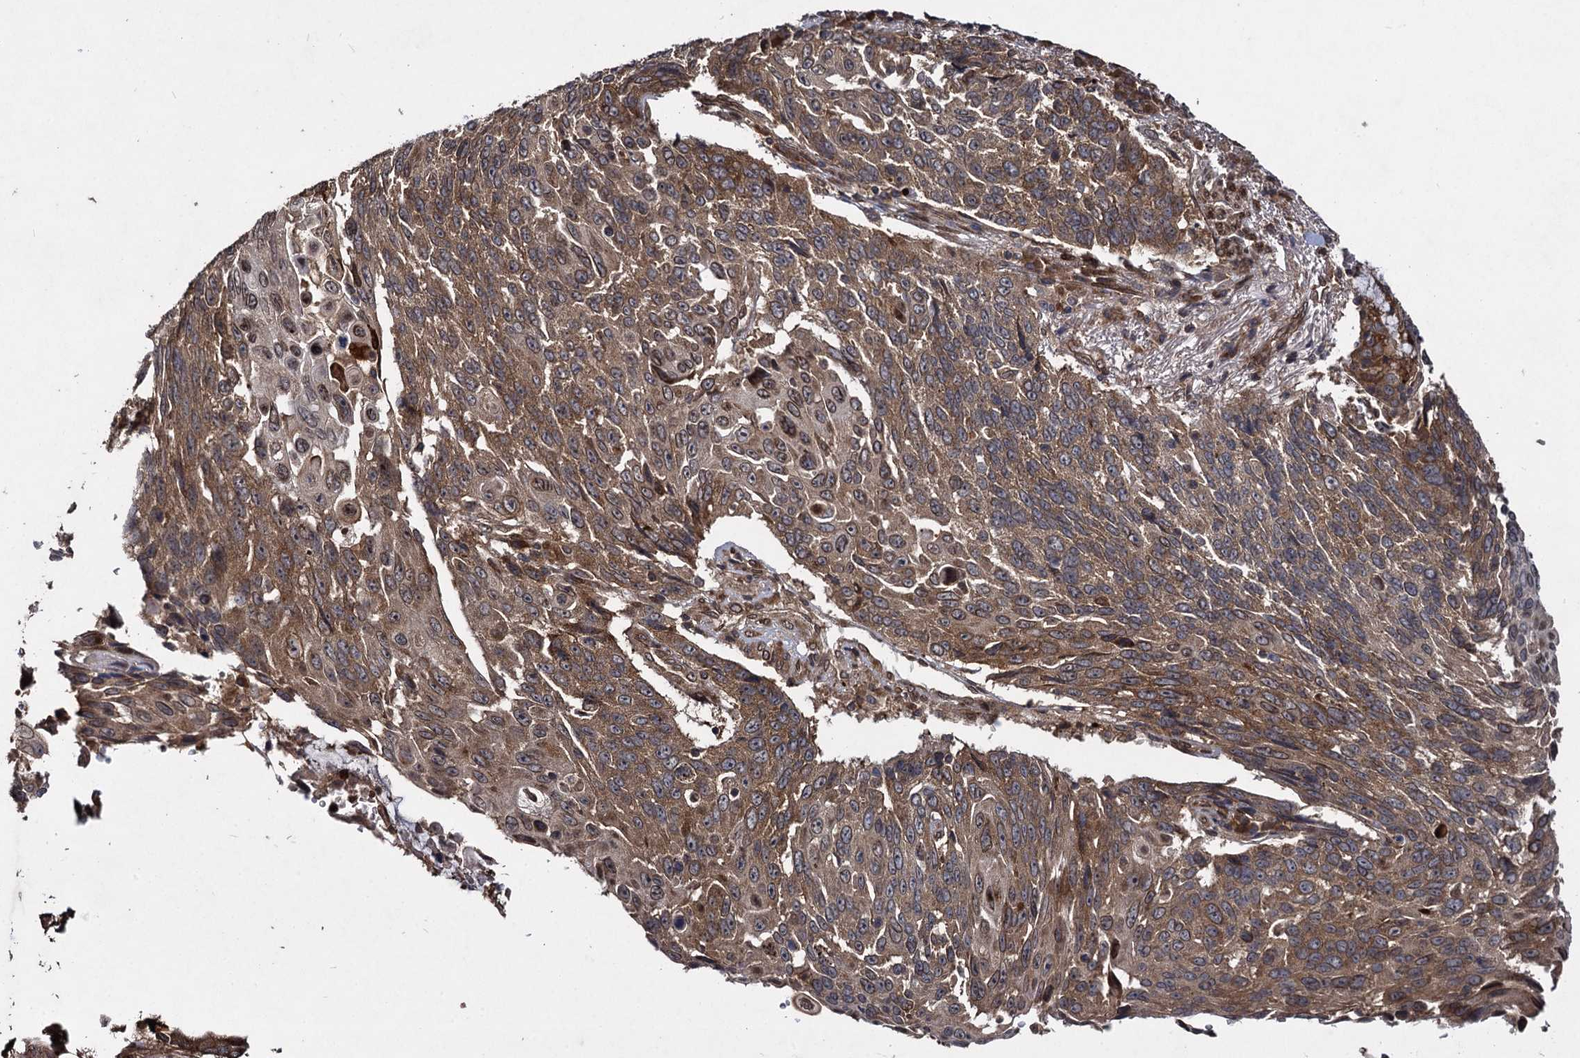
{"staining": {"intensity": "moderate", "quantity": ">75%", "location": "cytoplasmic/membranous"}, "tissue": "lung cancer", "cell_type": "Tumor cells", "image_type": "cancer", "snomed": [{"axis": "morphology", "description": "Squamous cell carcinoma, NOS"}, {"axis": "topography", "description": "Lung"}], "caption": "Squamous cell carcinoma (lung) stained with DAB IHC displays medium levels of moderate cytoplasmic/membranous positivity in about >75% of tumor cells.", "gene": "DCP1B", "patient": {"sex": "male", "age": 66}}